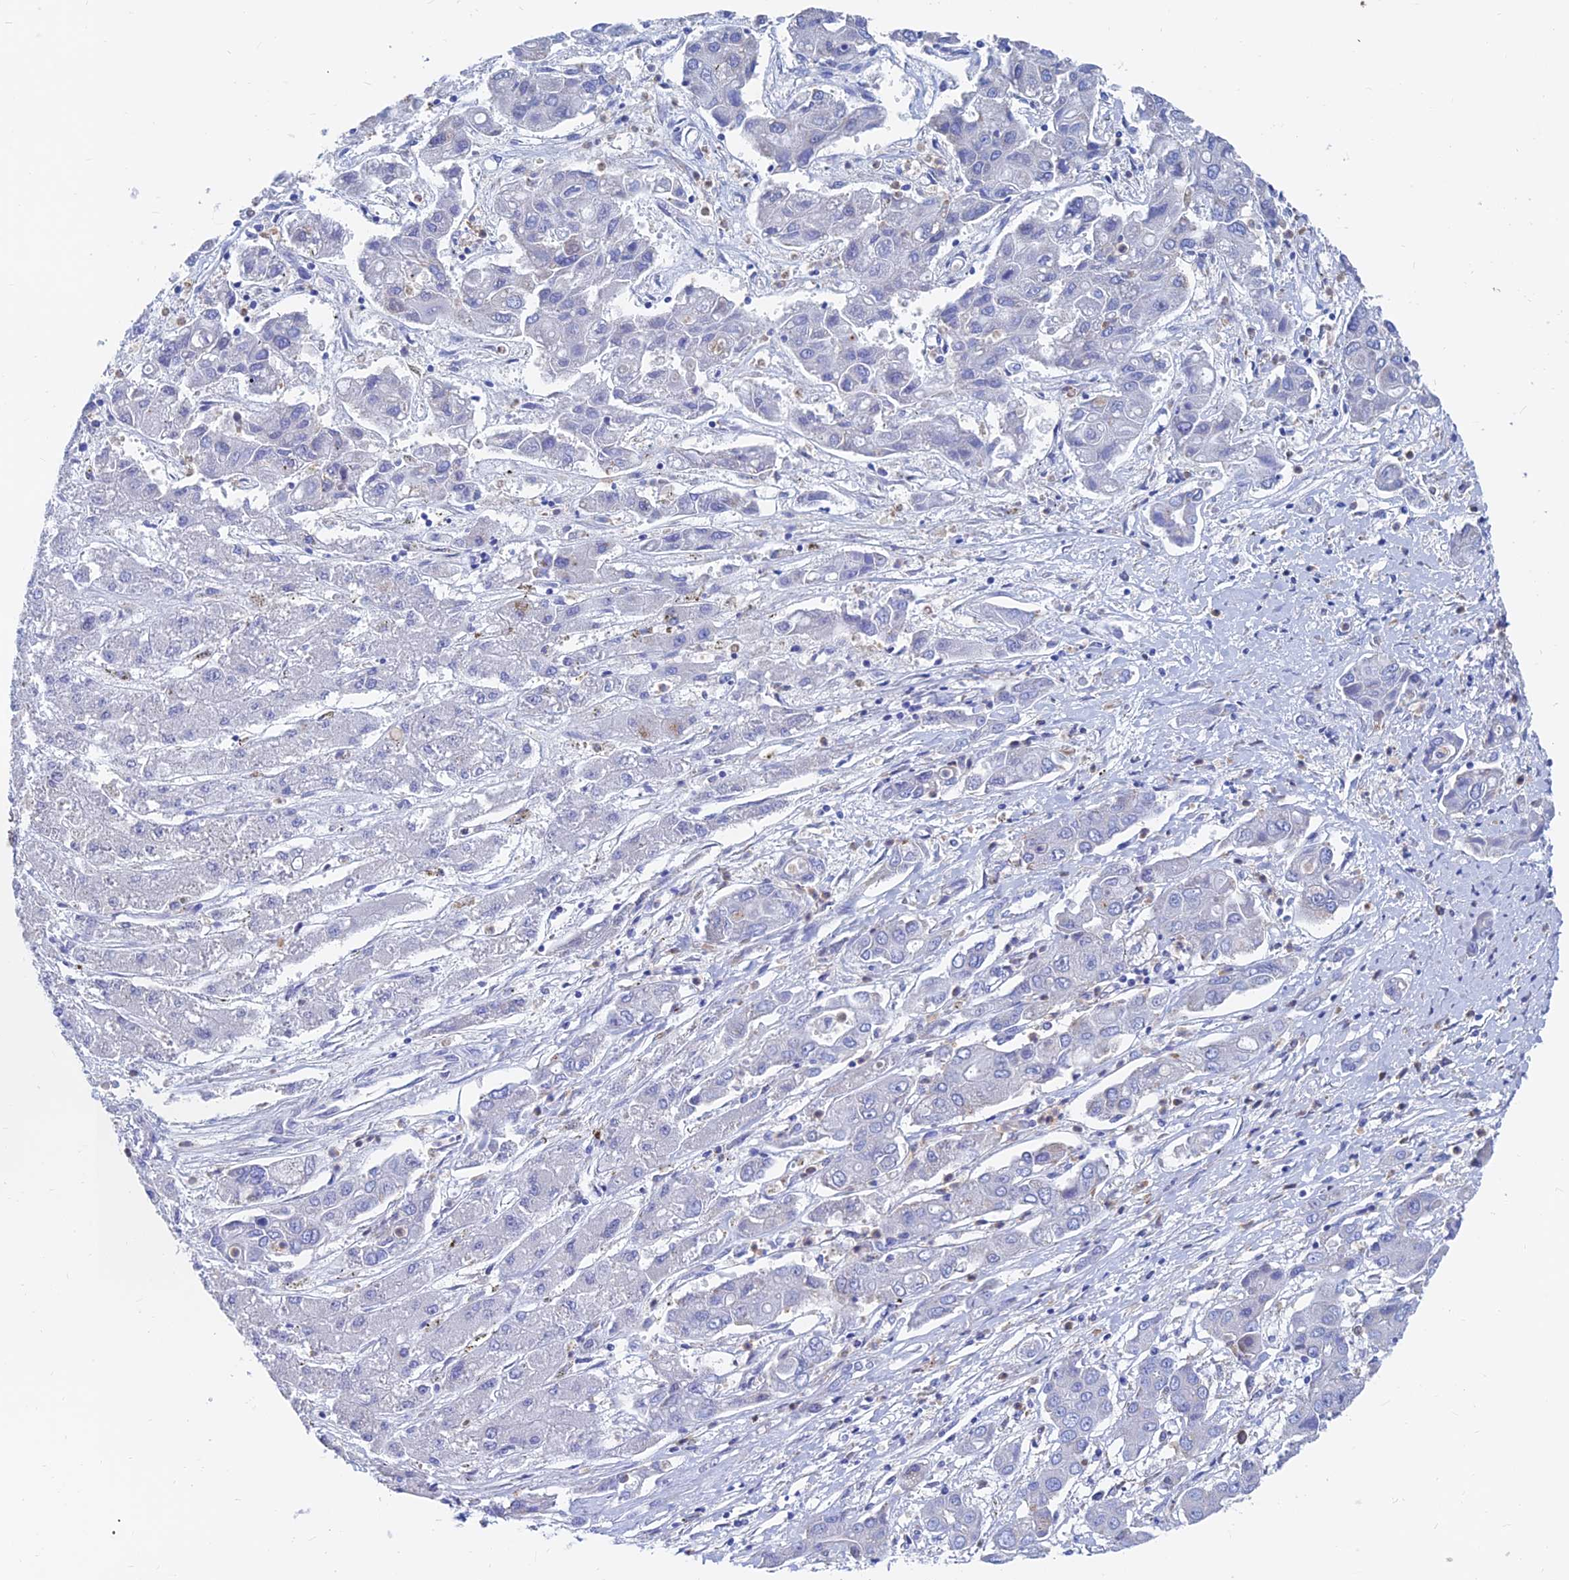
{"staining": {"intensity": "weak", "quantity": "<25%", "location": "cytoplasmic/membranous"}, "tissue": "liver cancer", "cell_type": "Tumor cells", "image_type": "cancer", "snomed": [{"axis": "morphology", "description": "Cholangiocarcinoma"}, {"axis": "topography", "description": "Liver"}], "caption": "Tumor cells are negative for brown protein staining in cholangiocarcinoma (liver). The staining was performed using DAB (3,3'-diaminobenzidine) to visualize the protein expression in brown, while the nuclei were stained in blue with hematoxylin (Magnification: 20x).", "gene": "SPNS1", "patient": {"sex": "male", "age": 67}}